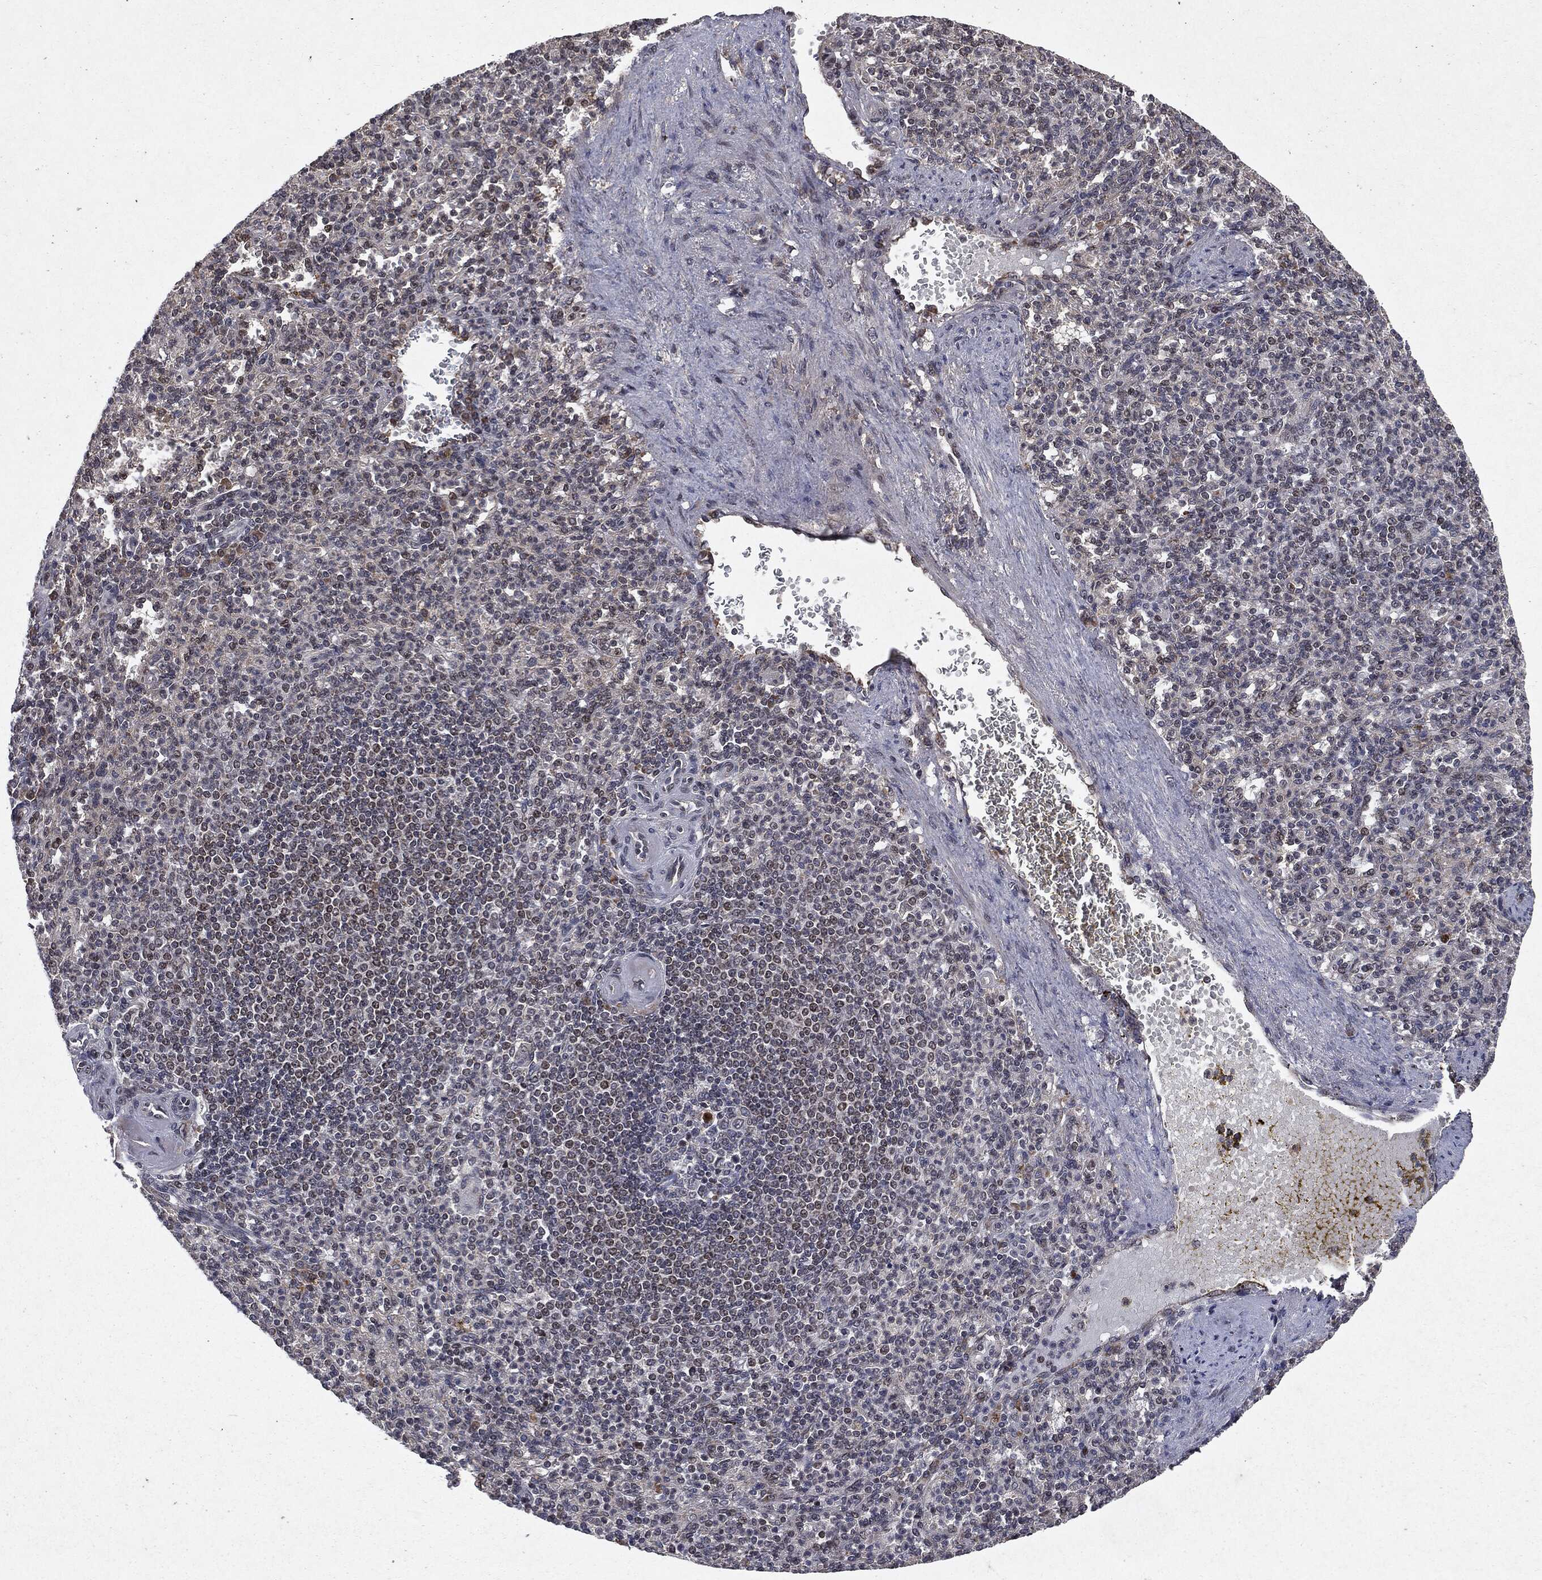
{"staining": {"intensity": "moderate", "quantity": "<25%", "location": "cytoplasmic/membranous"}, "tissue": "spleen", "cell_type": "Cells in red pulp", "image_type": "normal", "snomed": [{"axis": "morphology", "description": "Normal tissue, NOS"}, {"axis": "topography", "description": "Spleen"}], "caption": "Spleen stained with immunohistochemistry (IHC) demonstrates moderate cytoplasmic/membranous staining in about <25% of cells in red pulp. Ihc stains the protein in brown and the nuclei are stained blue.", "gene": "PLPPR2", "patient": {"sex": "female", "age": 74}}